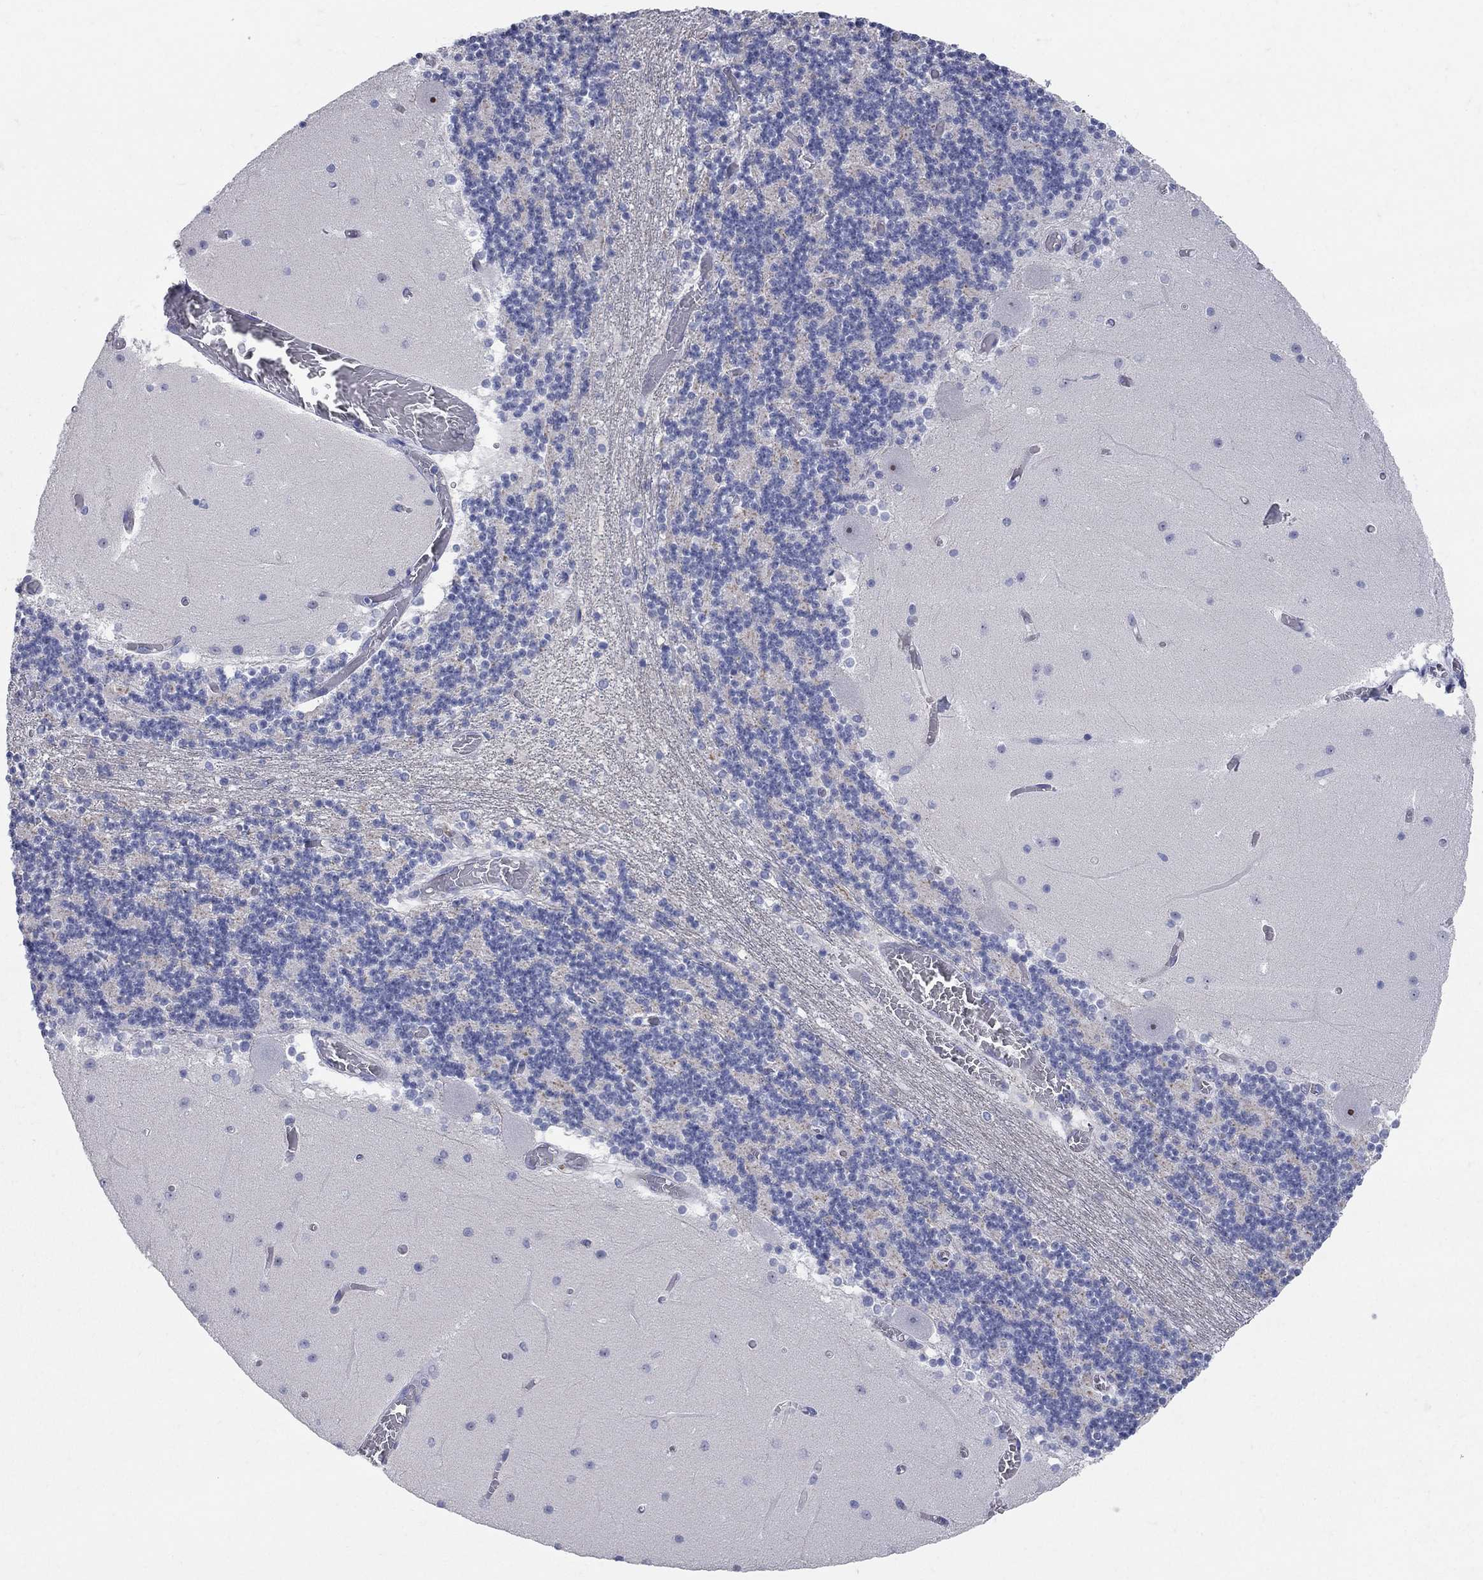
{"staining": {"intensity": "negative", "quantity": "none", "location": "none"}, "tissue": "cerebellum", "cell_type": "Cells in granular layer", "image_type": "normal", "snomed": [{"axis": "morphology", "description": "Normal tissue, NOS"}, {"axis": "topography", "description": "Cerebellum"}], "caption": "IHC micrograph of normal cerebellum: cerebellum stained with DAB (3,3'-diaminobenzidine) reveals no significant protein staining in cells in granular layer. The staining is performed using DAB (3,3'-diaminobenzidine) brown chromogen with nuclei counter-stained in using hematoxylin.", "gene": "AOX1", "patient": {"sex": "female", "age": 28}}